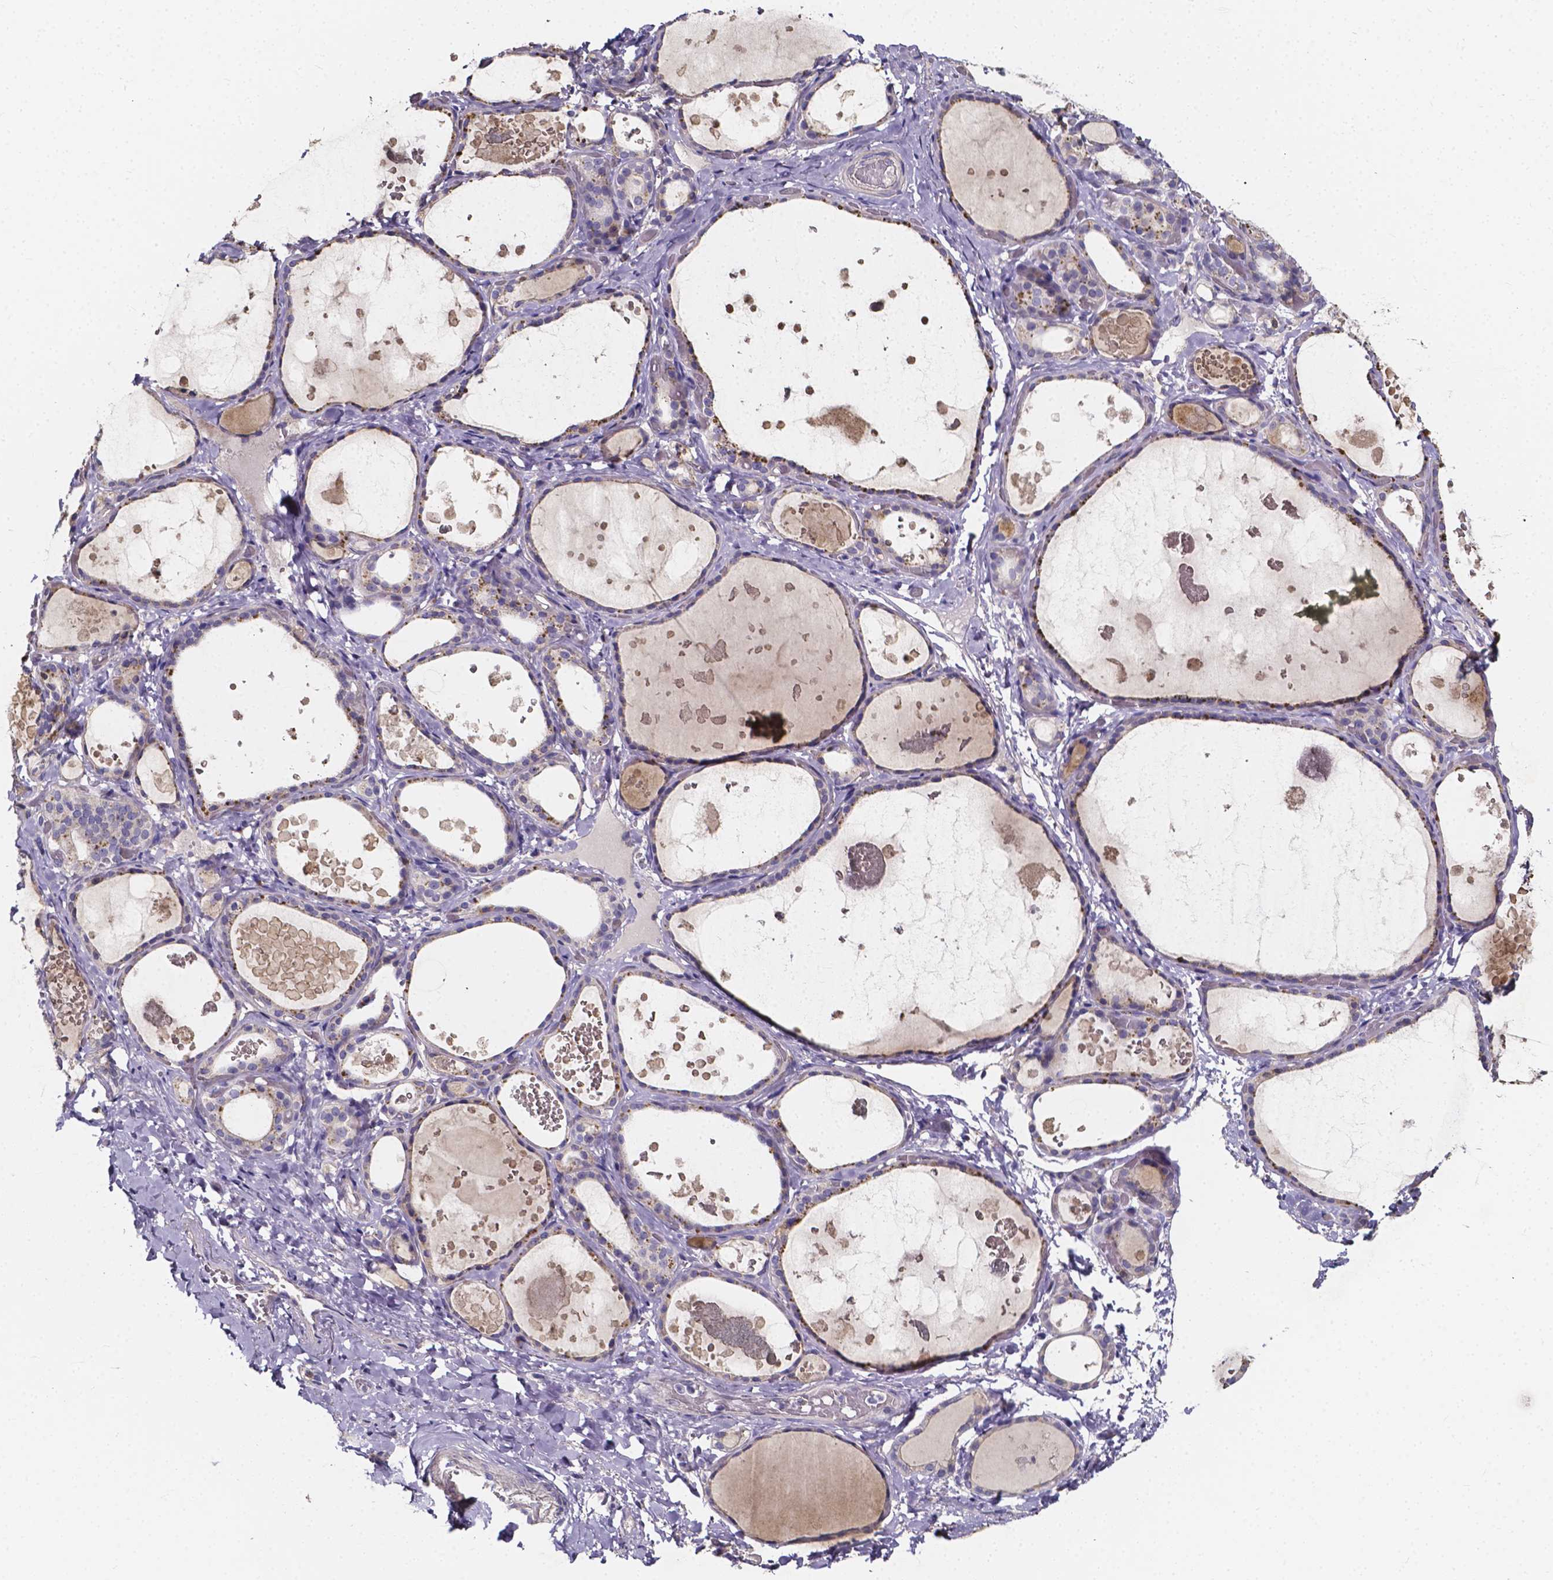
{"staining": {"intensity": "moderate", "quantity": "<25%", "location": "cytoplasmic/membranous"}, "tissue": "thyroid gland", "cell_type": "Glandular cells", "image_type": "normal", "snomed": [{"axis": "morphology", "description": "Normal tissue, NOS"}, {"axis": "topography", "description": "Thyroid gland"}], "caption": "Normal thyroid gland demonstrates moderate cytoplasmic/membranous staining in about <25% of glandular cells The staining was performed using DAB, with brown indicating positive protein expression. Nuclei are stained blue with hematoxylin..", "gene": "THEMIS", "patient": {"sex": "female", "age": 56}}